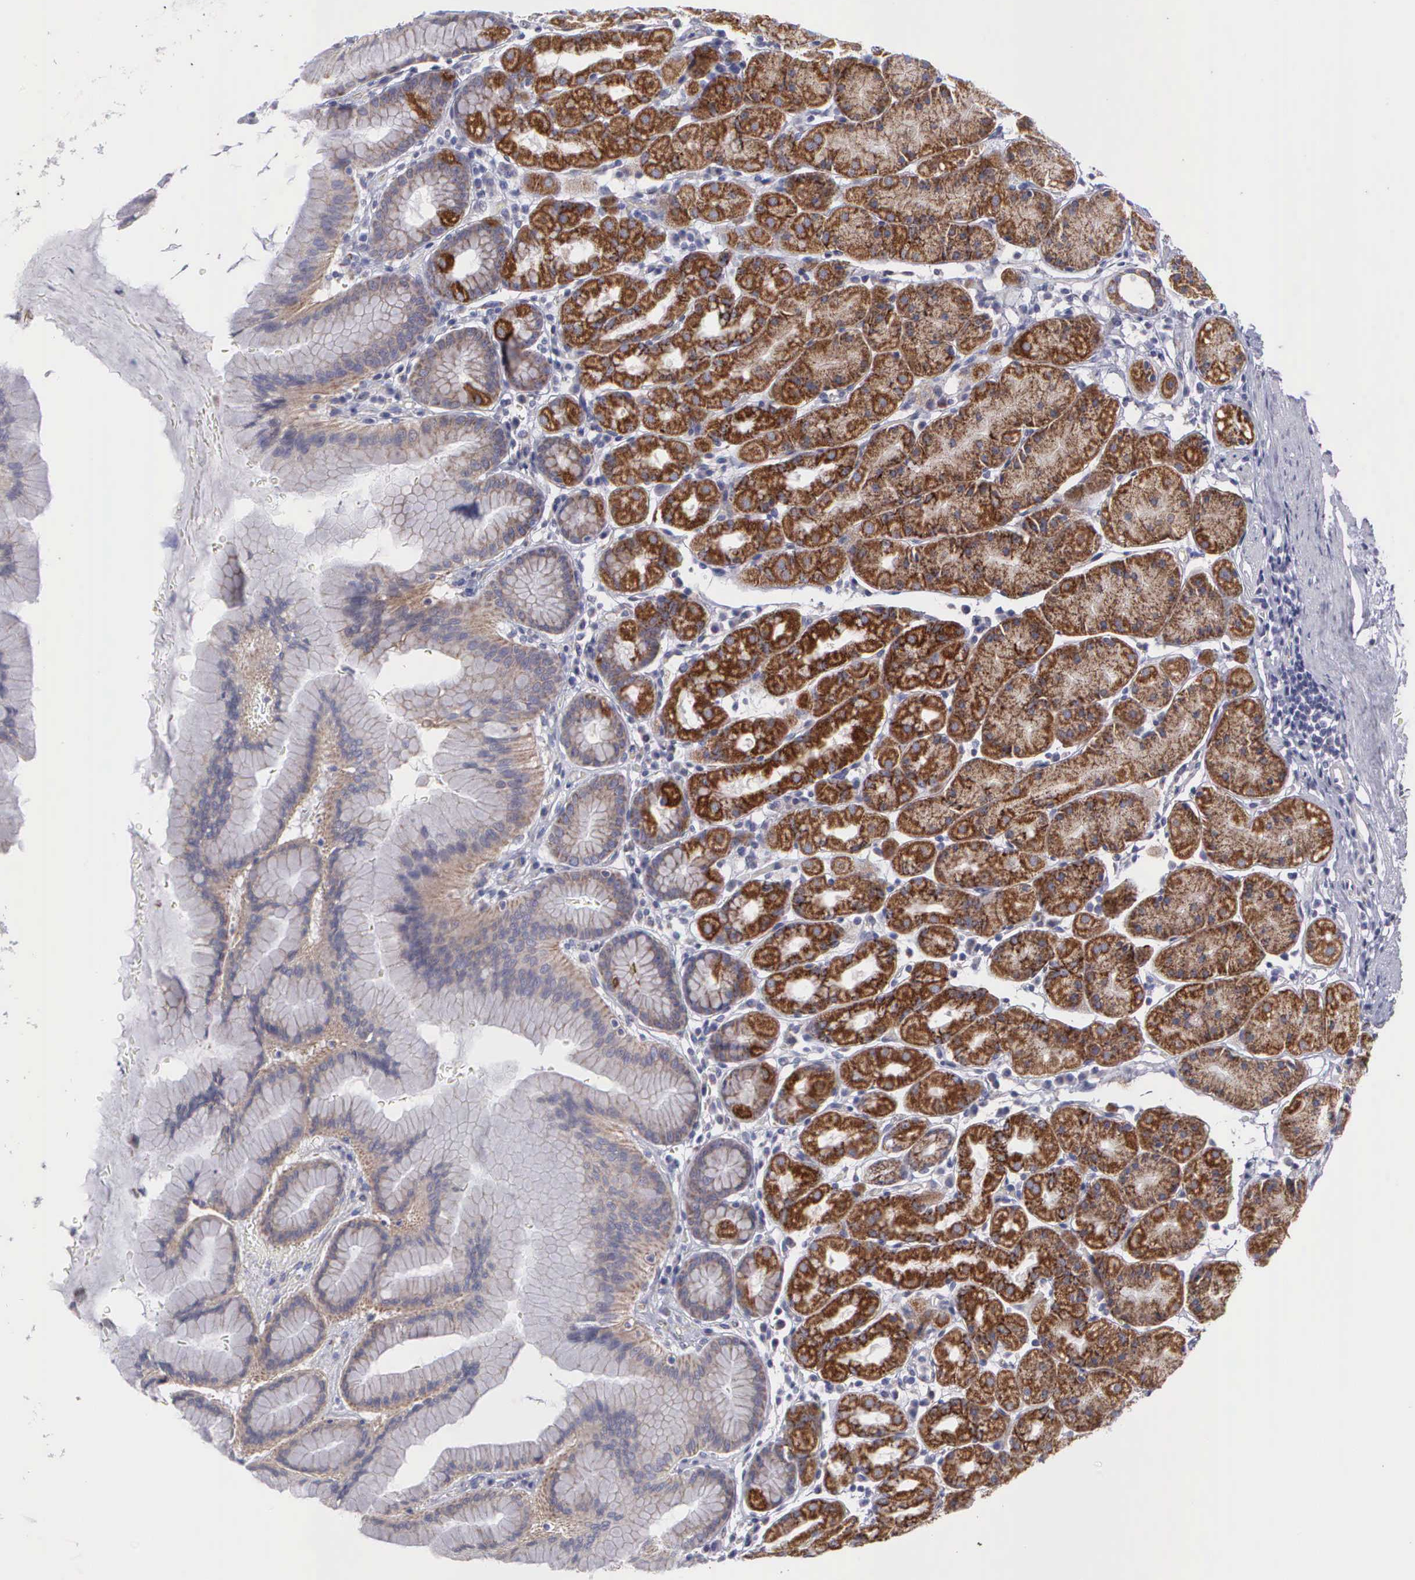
{"staining": {"intensity": "strong", "quantity": ">75%", "location": "cytoplasmic/membranous"}, "tissue": "stomach", "cell_type": "Glandular cells", "image_type": "normal", "snomed": [{"axis": "morphology", "description": "Normal tissue, NOS"}, {"axis": "topography", "description": "Stomach, lower"}], "caption": "Immunohistochemical staining of benign human stomach shows strong cytoplasmic/membranous protein staining in about >75% of glandular cells.", "gene": "SYNJ2BP", "patient": {"sex": "male", "age": 56}}